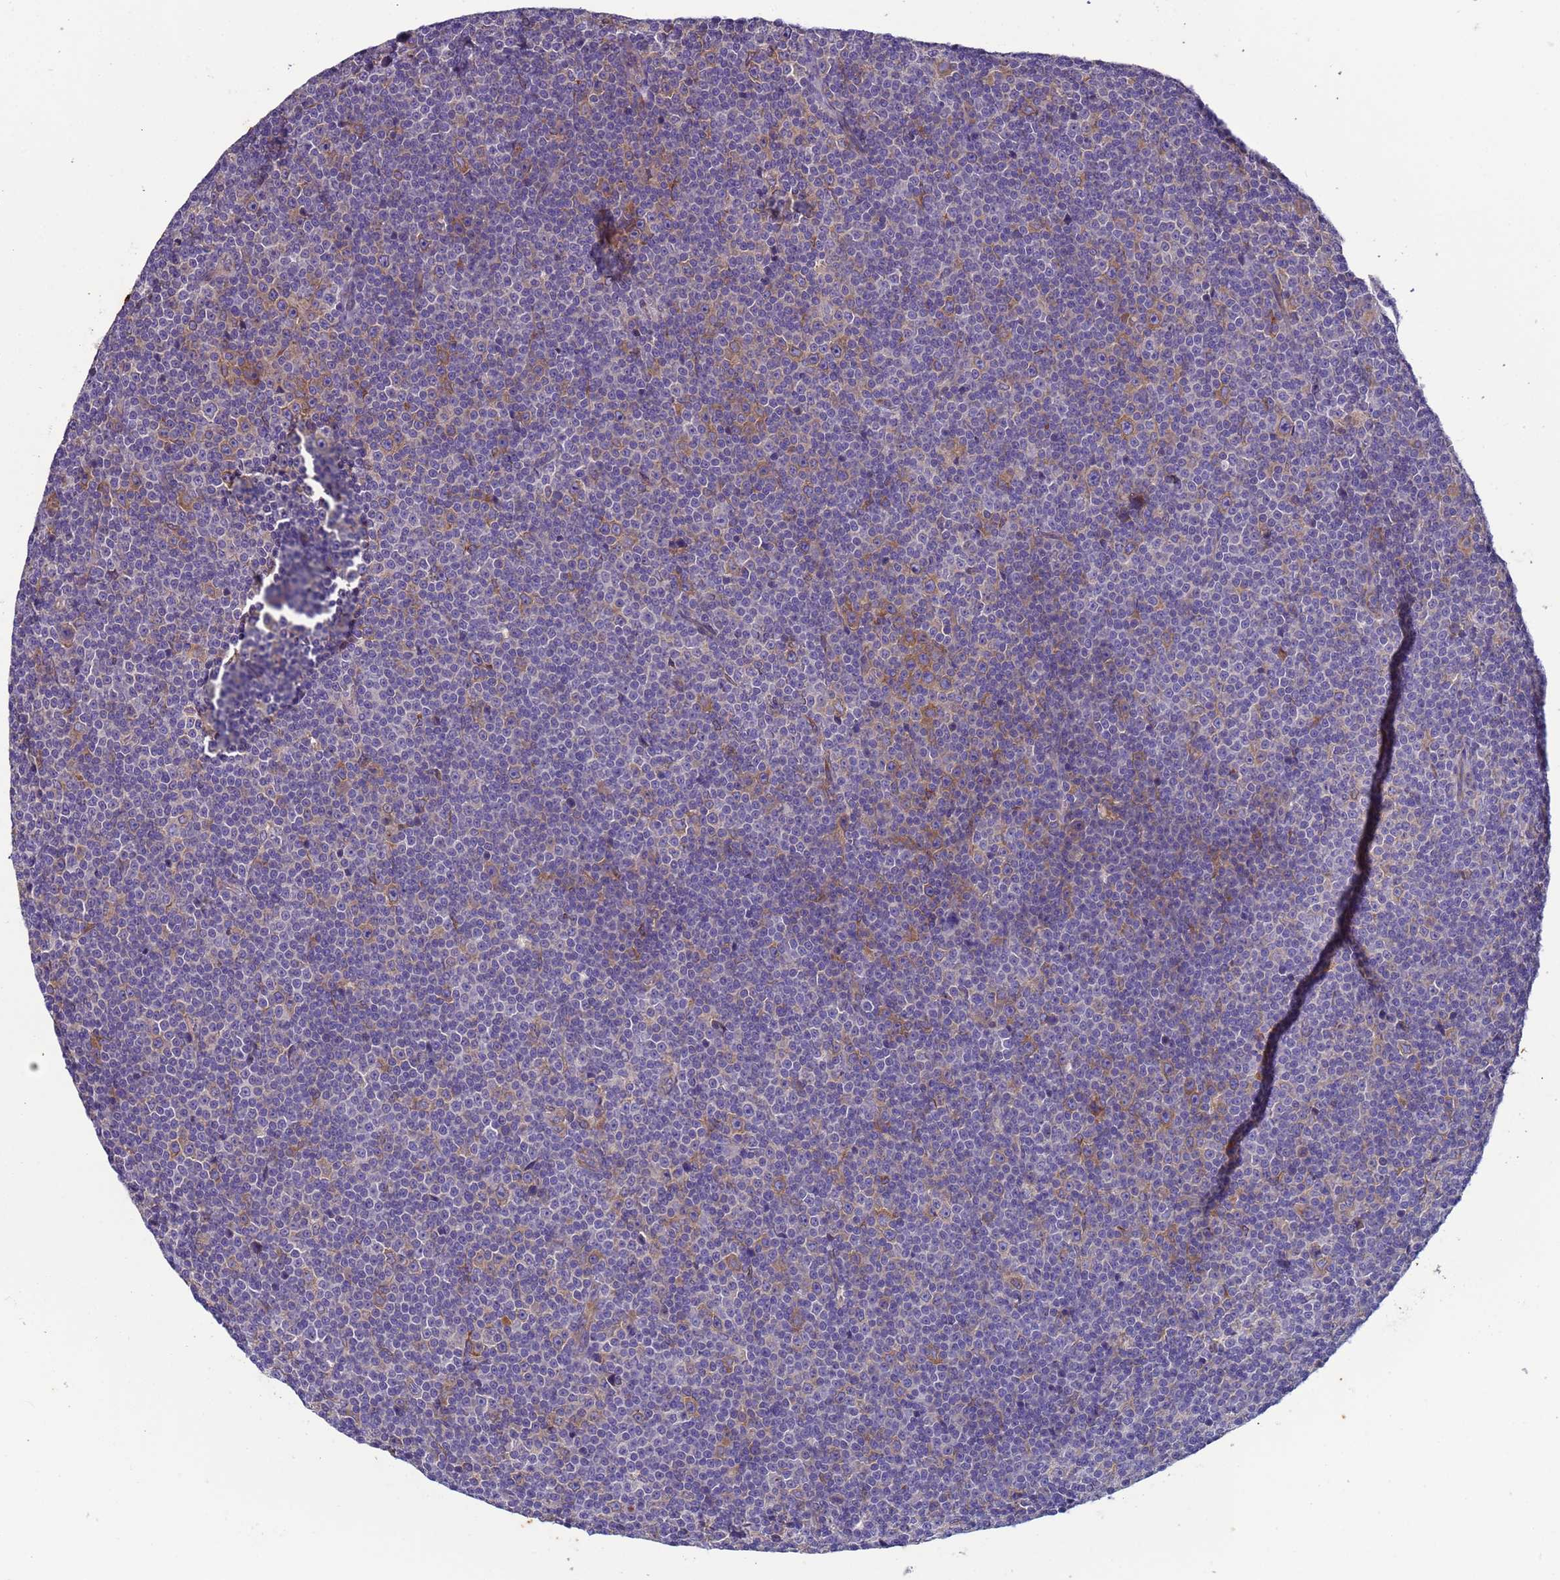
{"staining": {"intensity": "negative", "quantity": "none", "location": "none"}, "tissue": "lymphoma", "cell_type": "Tumor cells", "image_type": "cancer", "snomed": [{"axis": "morphology", "description": "Malignant lymphoma, non-Hodgkin's type, Low grade"}, {"axis": "topography", "description": "Lymph node"}], "caption": "The image shows no staining of tumor cells in lymphoma.", "gene": "PAQR7", "patient": {"sex": "female", "age": 67}}